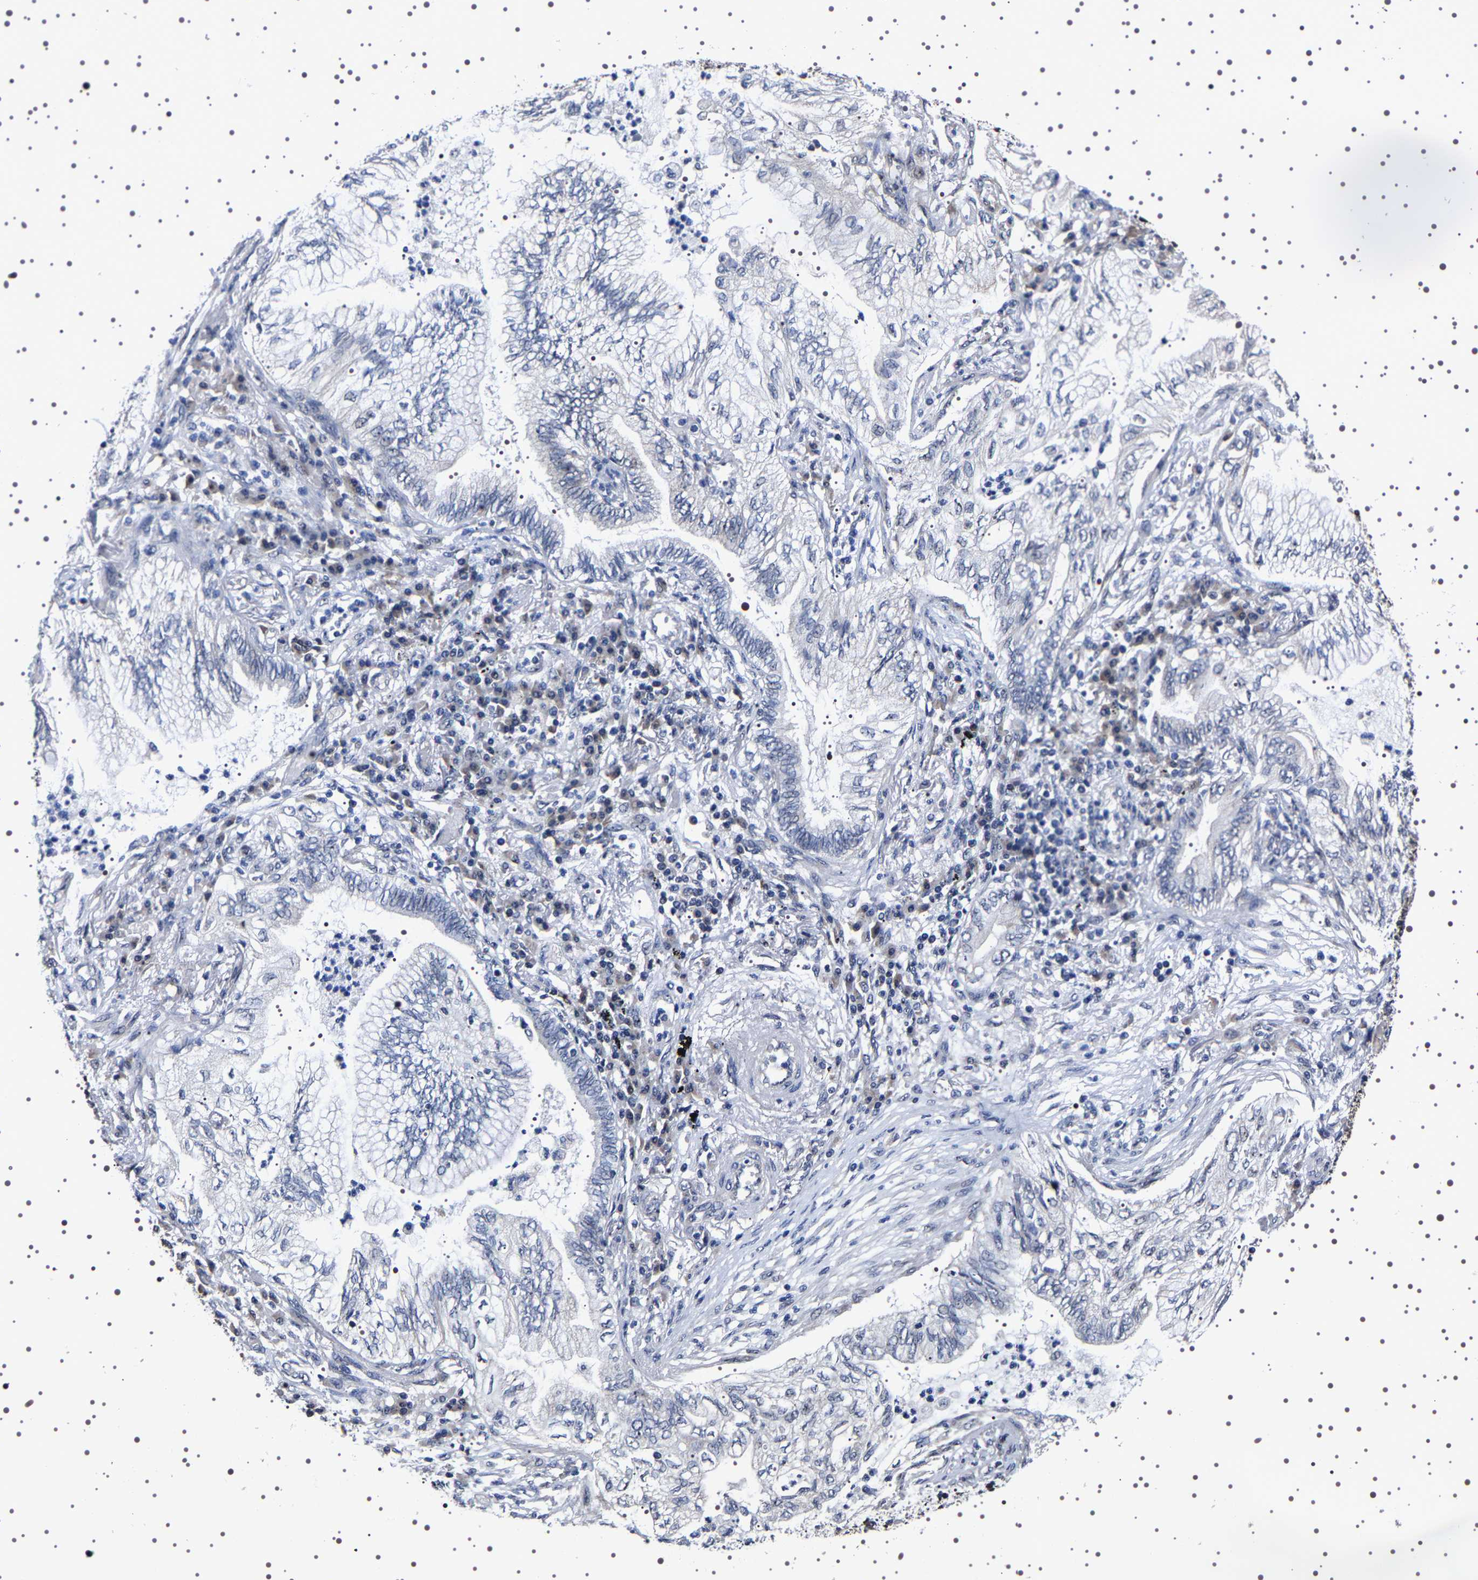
{"staining": {"intensity": "negative", "quantity": "none", "location": "none"}, "tissue": "lung cancer", "cell_type": "Tumor cells", "image_type": "cancer", "snomed": [{"axis": "morphology", "description": "Normal tissue, NOS"}, {"axis": "morphology", "description": "Adenocarcinoma, NOS"}, {"axis": "topography", "description": "Bronchus"}, {"axis": "topography", "description": "Lung"}], "caption": "The photomicrograph shows no significant staining in tumor cells of lung cancer.", "gene": "GNL3", "patient": {"sex": "female", "age": 70}}